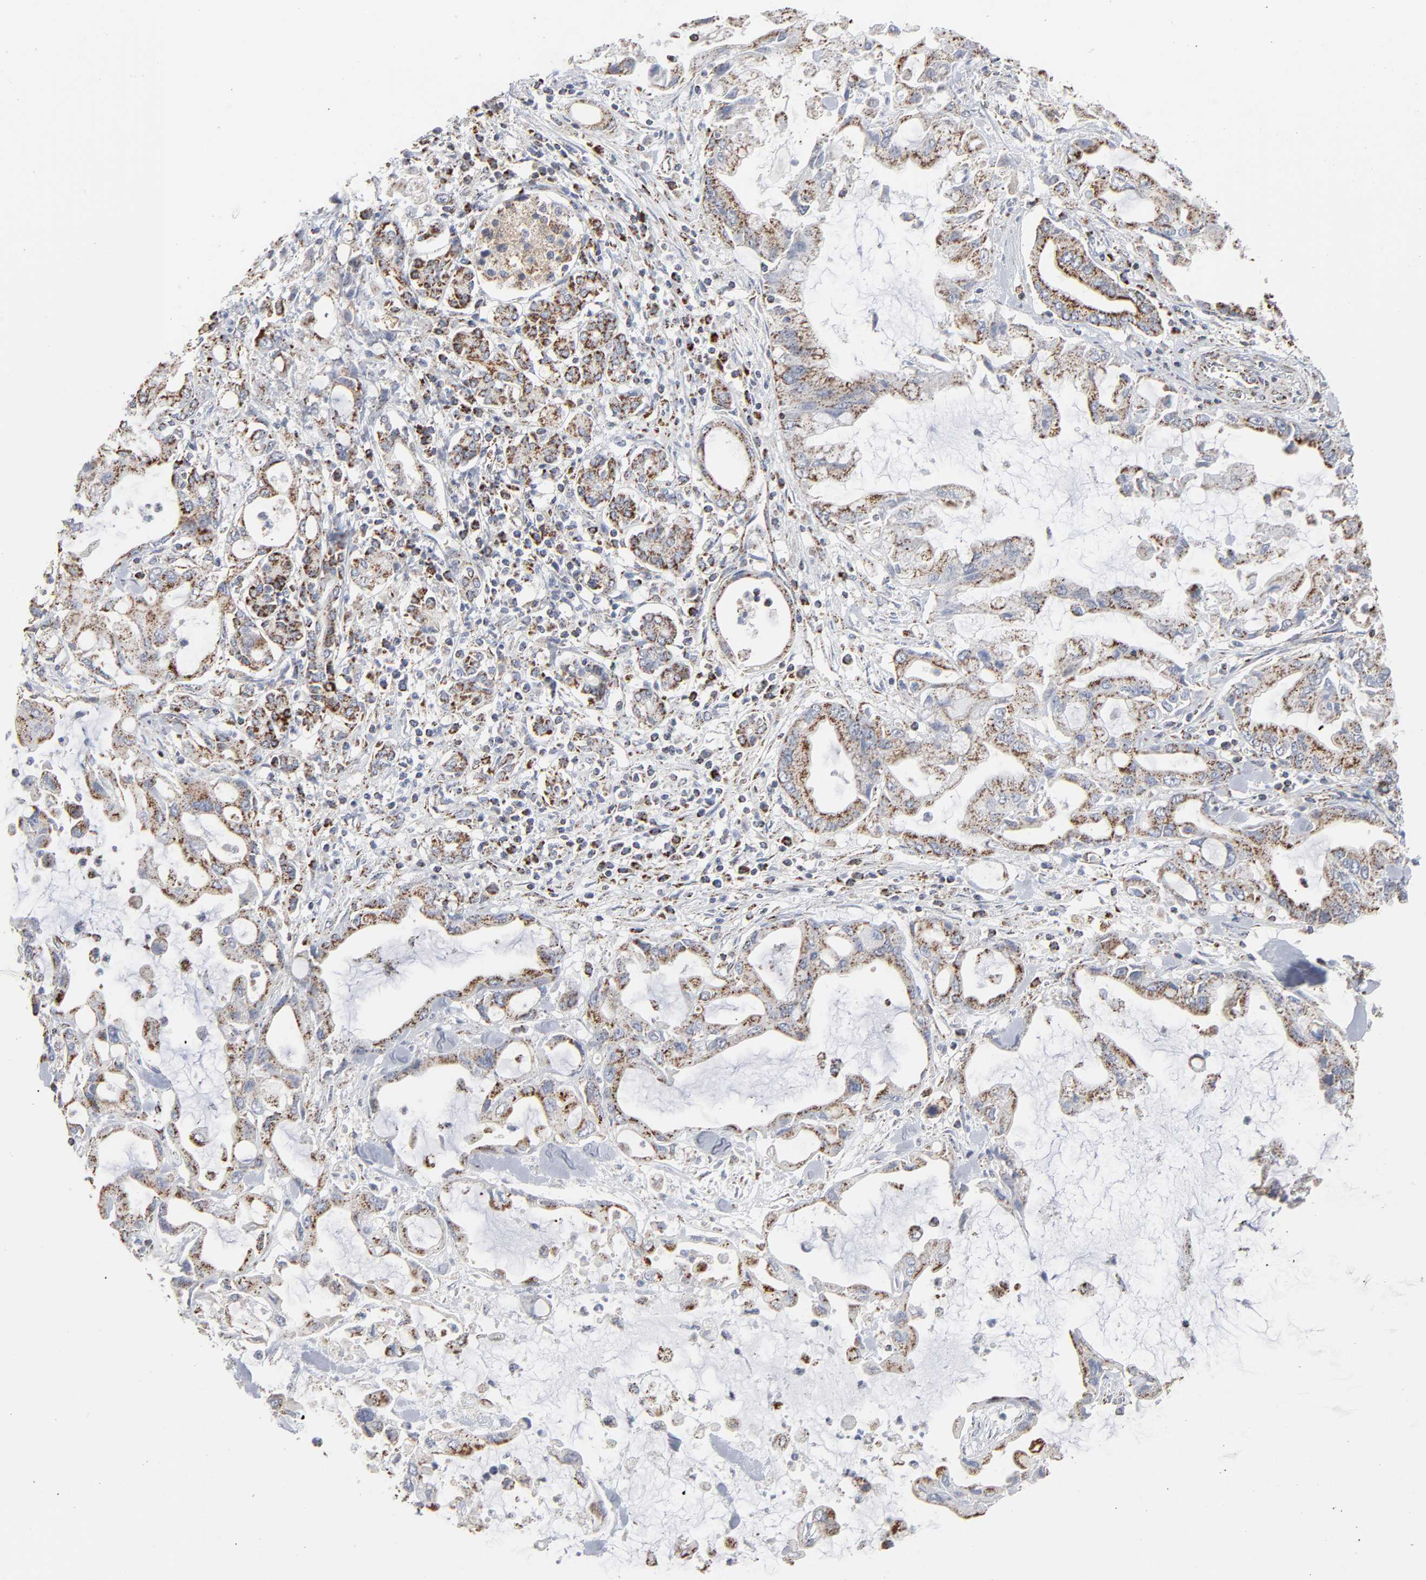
{"staining": {"intensity": "strong", "quantity": ">75%", "location": "cytoplasmic/membranous"}, "tissue": "pancreatic cancer", "cell_type": "Tumor cells", "image_type": "cancer", "snomed": [{"axis": "morphology", "description": "Adenocarcinoma, NOS"}, {"axis": "topography", "description": "Pancreas"}], "caption": "Human pancreatic cancer (adenocarcinoma) stained with a protein marker demonstrates strong staining in tumor cells.", "gene": "UQCRC1", "patient": {"sex": "female", "age": 57}}